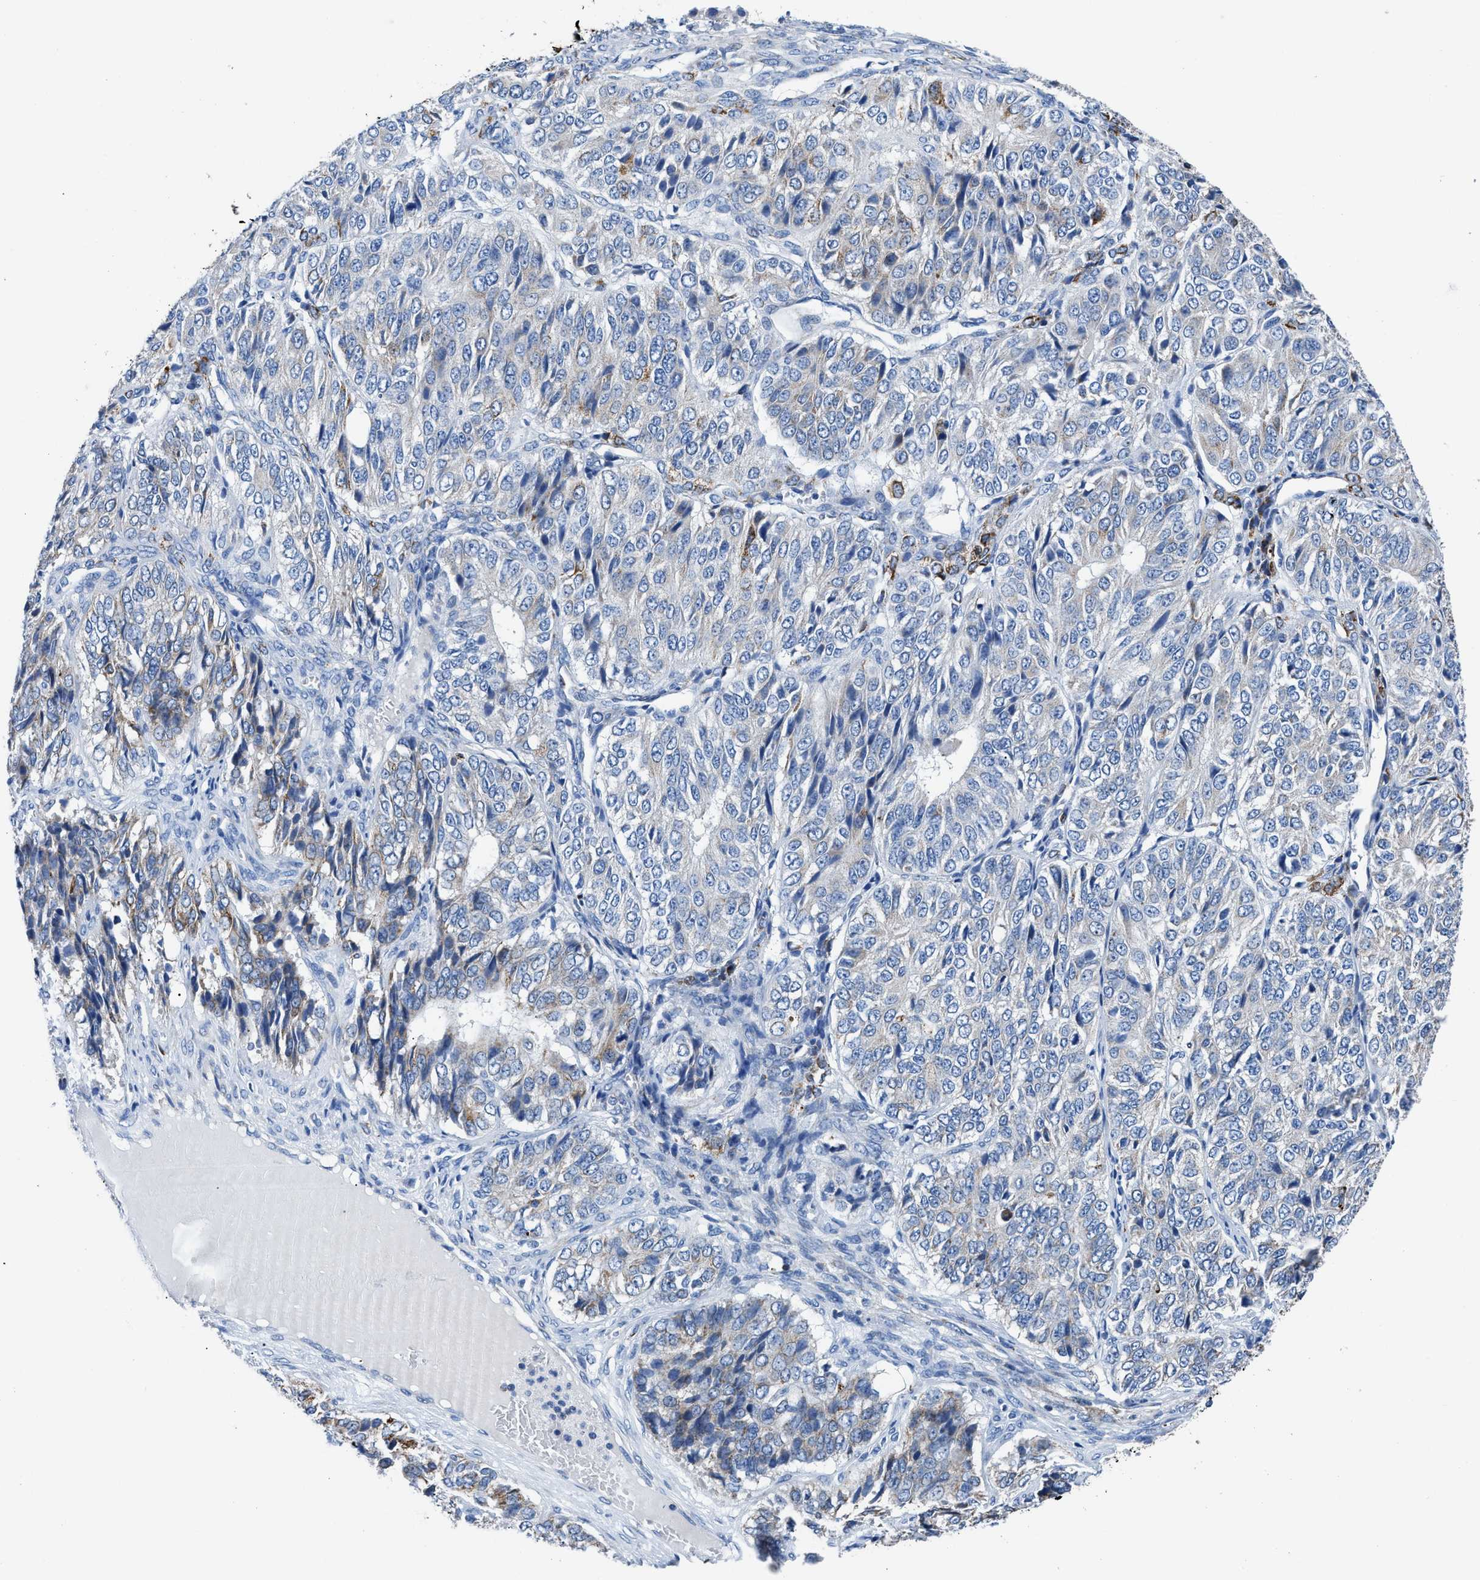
{"staining": {"intensity": "moderate", "quantity": "25%-75%", "location": "cytoplasmic/membranous"}, "tissue": "ovarian cancer", "cell_type": "Tumor cells", "image_type": "cancer", "snomed": [{"axis": "morphology", "description": "Carcinoma, endometroid"}, {"axis": "topography", "description": "Ovary"}], "caption": "Brown immunohistochemical staining in endometroid carcinoma (ovarian) displays moderate cytoplasmic/membranous positivity in approximately 25%-75% of tumor cells.", "gene": "ZDHHC3", "patient": {"sex": "female", "age": 51}}